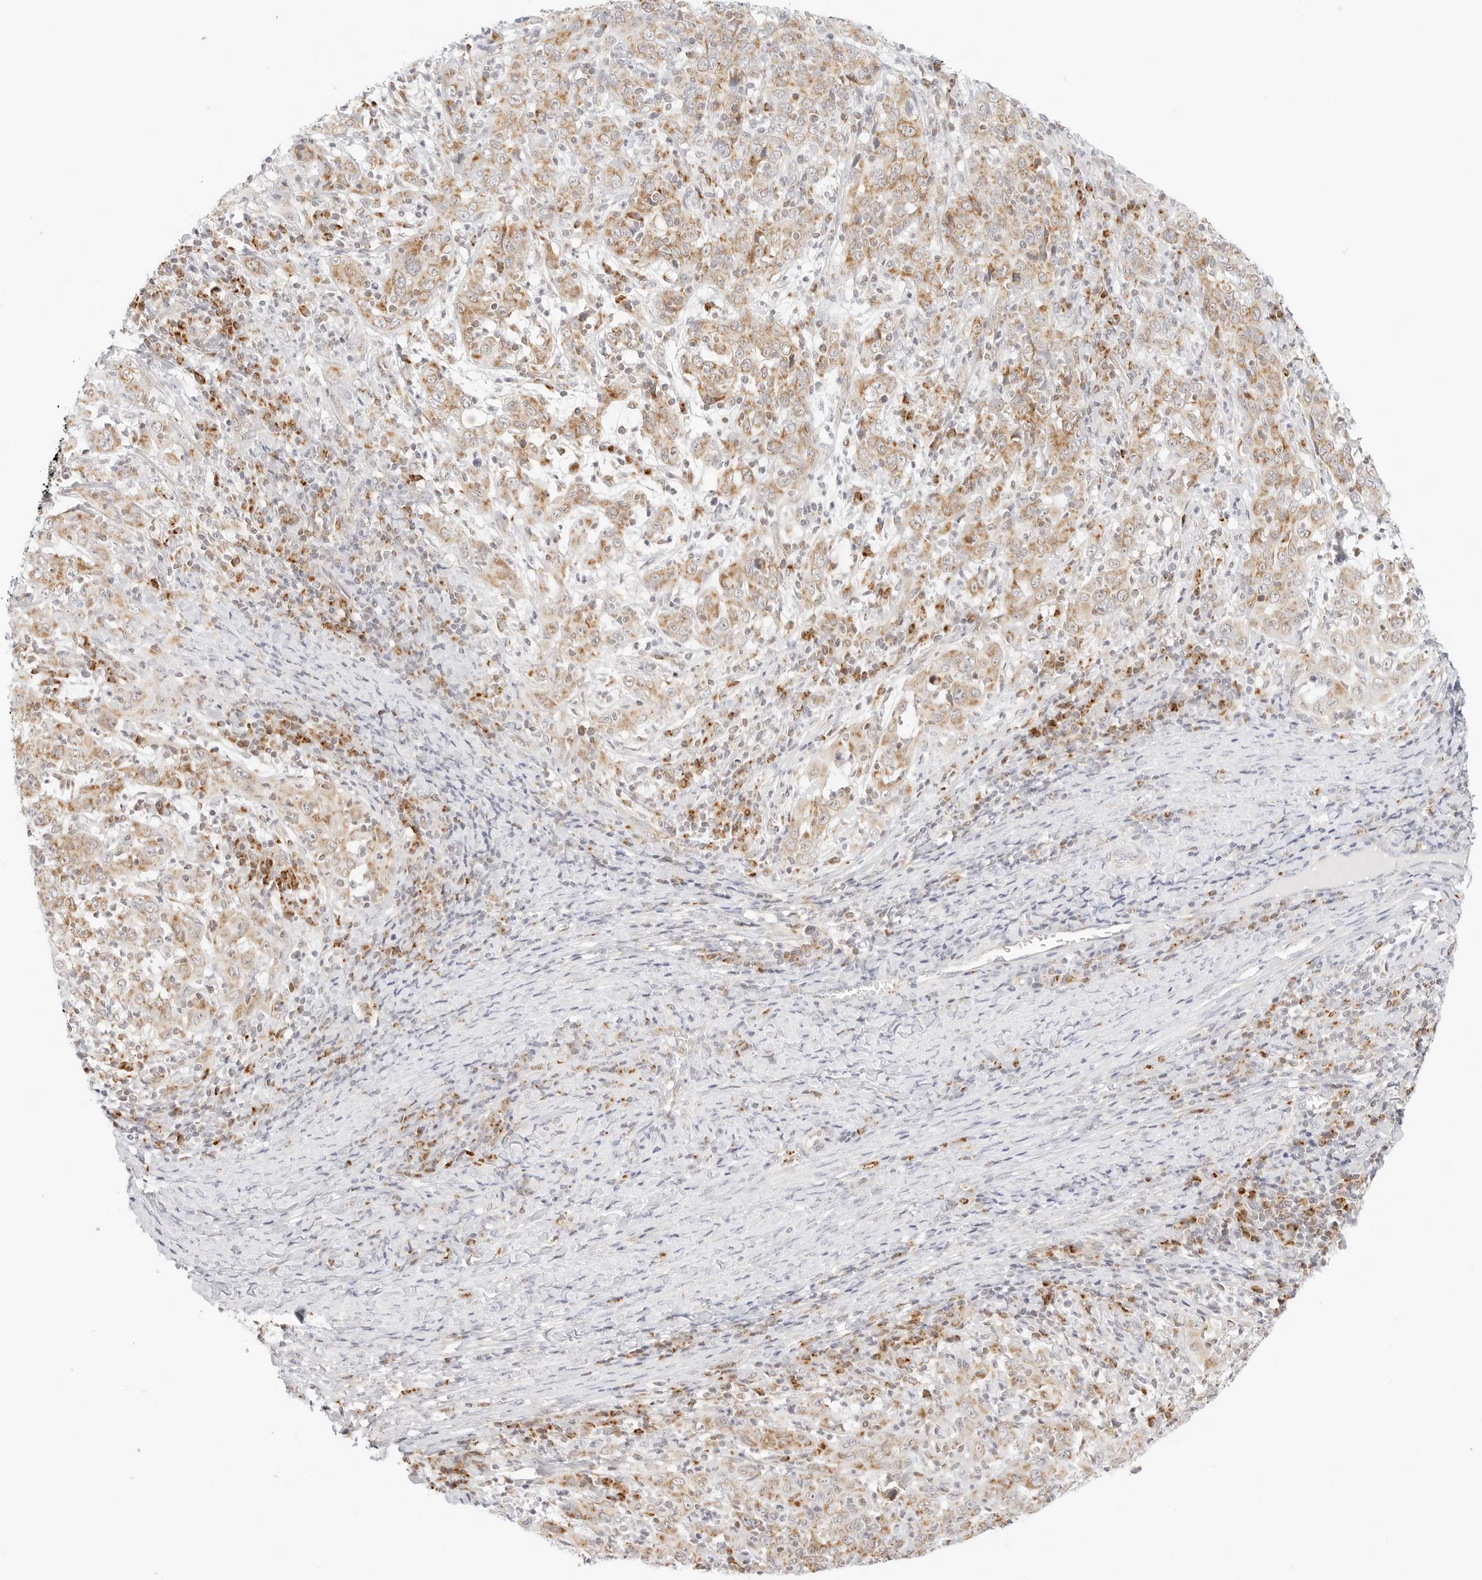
{"staining": {"intensity": "moderate", "quantity": ">75%", "location": "cytoplasmic/membranous"}, "tissue": "cervical cancer", "cell_type": "Tumor cells", "image_type": "cancer", "snomed": [{"axis": "morphology", "description": "Squamous cell carcinoma, NOS"}, {"axis": "topography", "description": "Cervix"}], "caption": "Protein staining exhibits moderate cytoplasmic/membranous staining in about >75% of tumor cells in cervical cancer. The protein is stained brown, and the nuclei are stained in blue (DAB IHC with brightfield microscopy, high magnification).", "gene": "FH", "patient": {"sex": "female", "age": 46}}